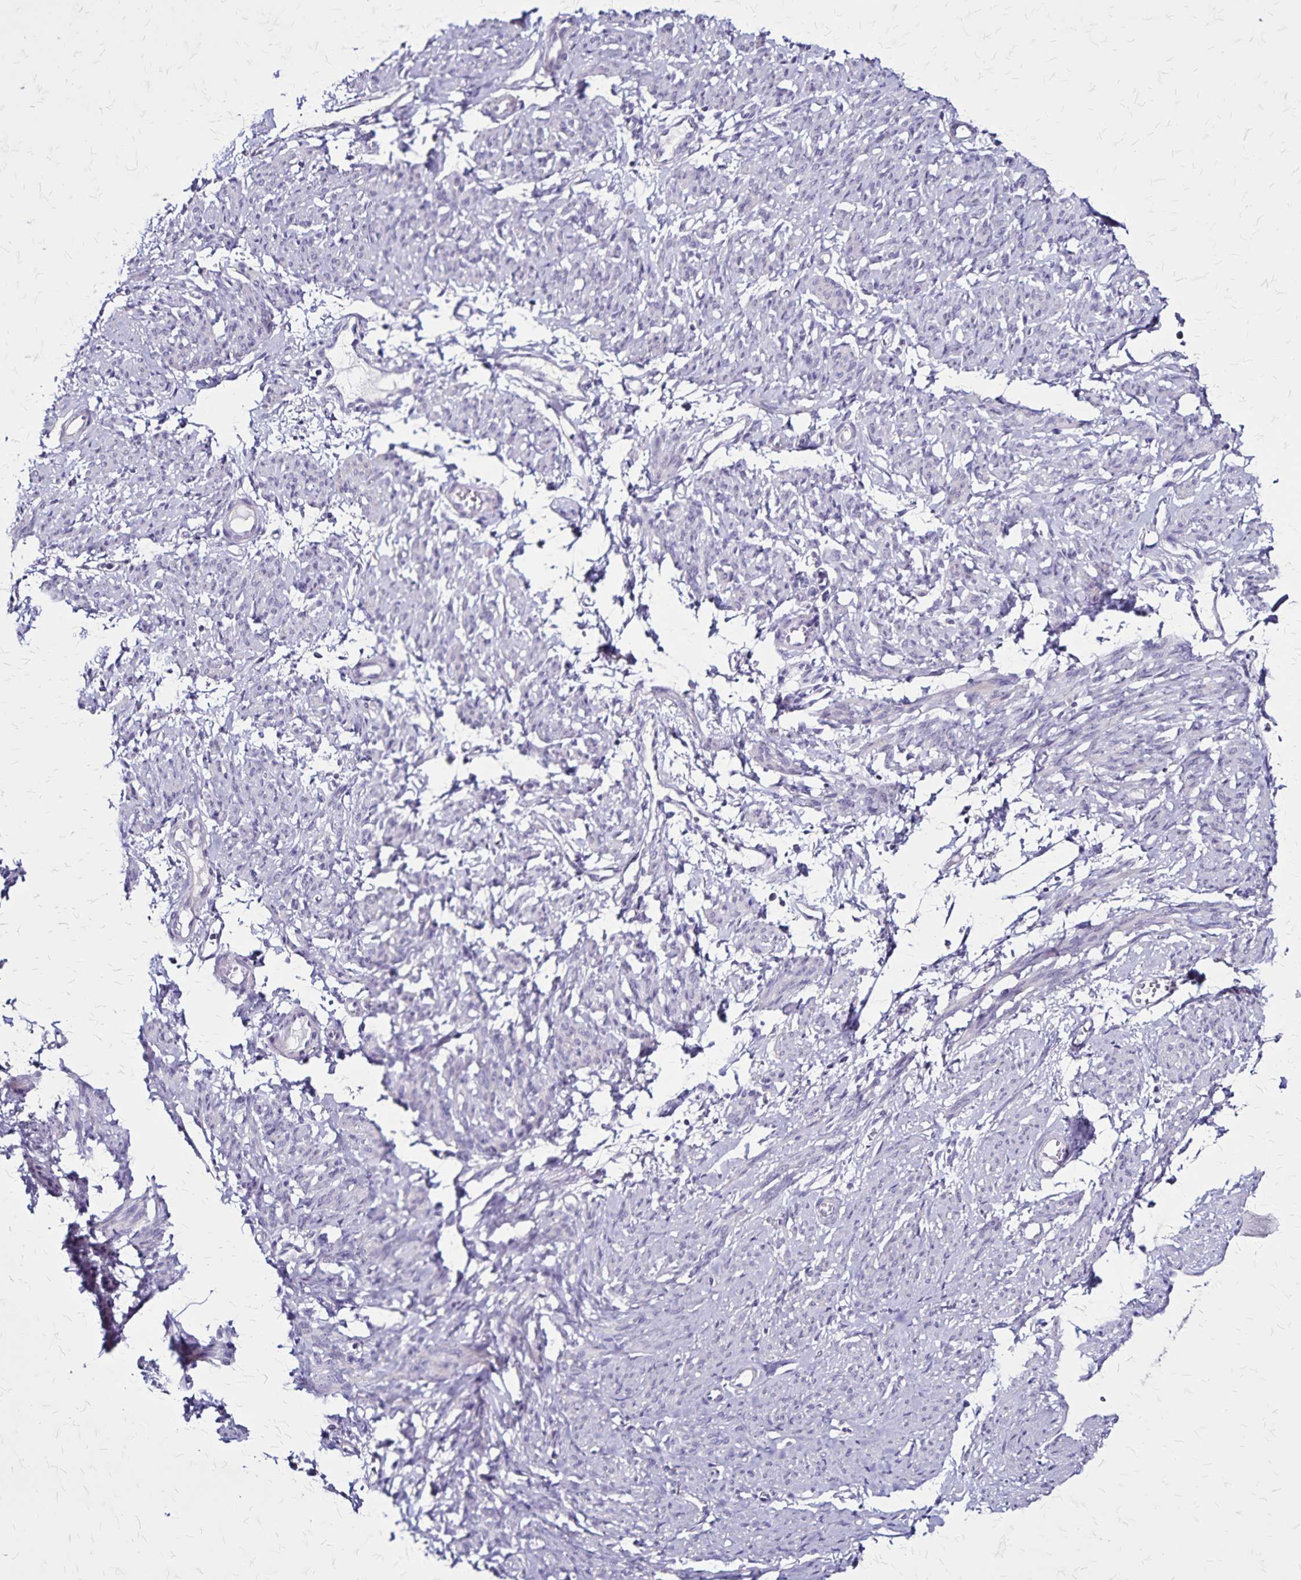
{"staining": {"intensity": "negative", "quantity": "none", "location": "none"}, "tissue": "smooth muscle", "cell_type": "Smooth muscle cells", "image_type": "normal", "snomed": [{"axis": "morphology", "description": "Normal tissue, NOS"}, {"axis": "topography", "description": "Smooth muscle"}], "caption": "This histopathology image is of unremarkable smooth muscle stained with immunohistochemistry to label a protein in brown with the nuclei are counter-stained blue. There is no positivity in smooth muscle cells. (DAB (3,3'-diaminobenzidine) IHC, high magnification).", "gene": "PLXNA4", "patient": {"sex": "female", "age": 65}}